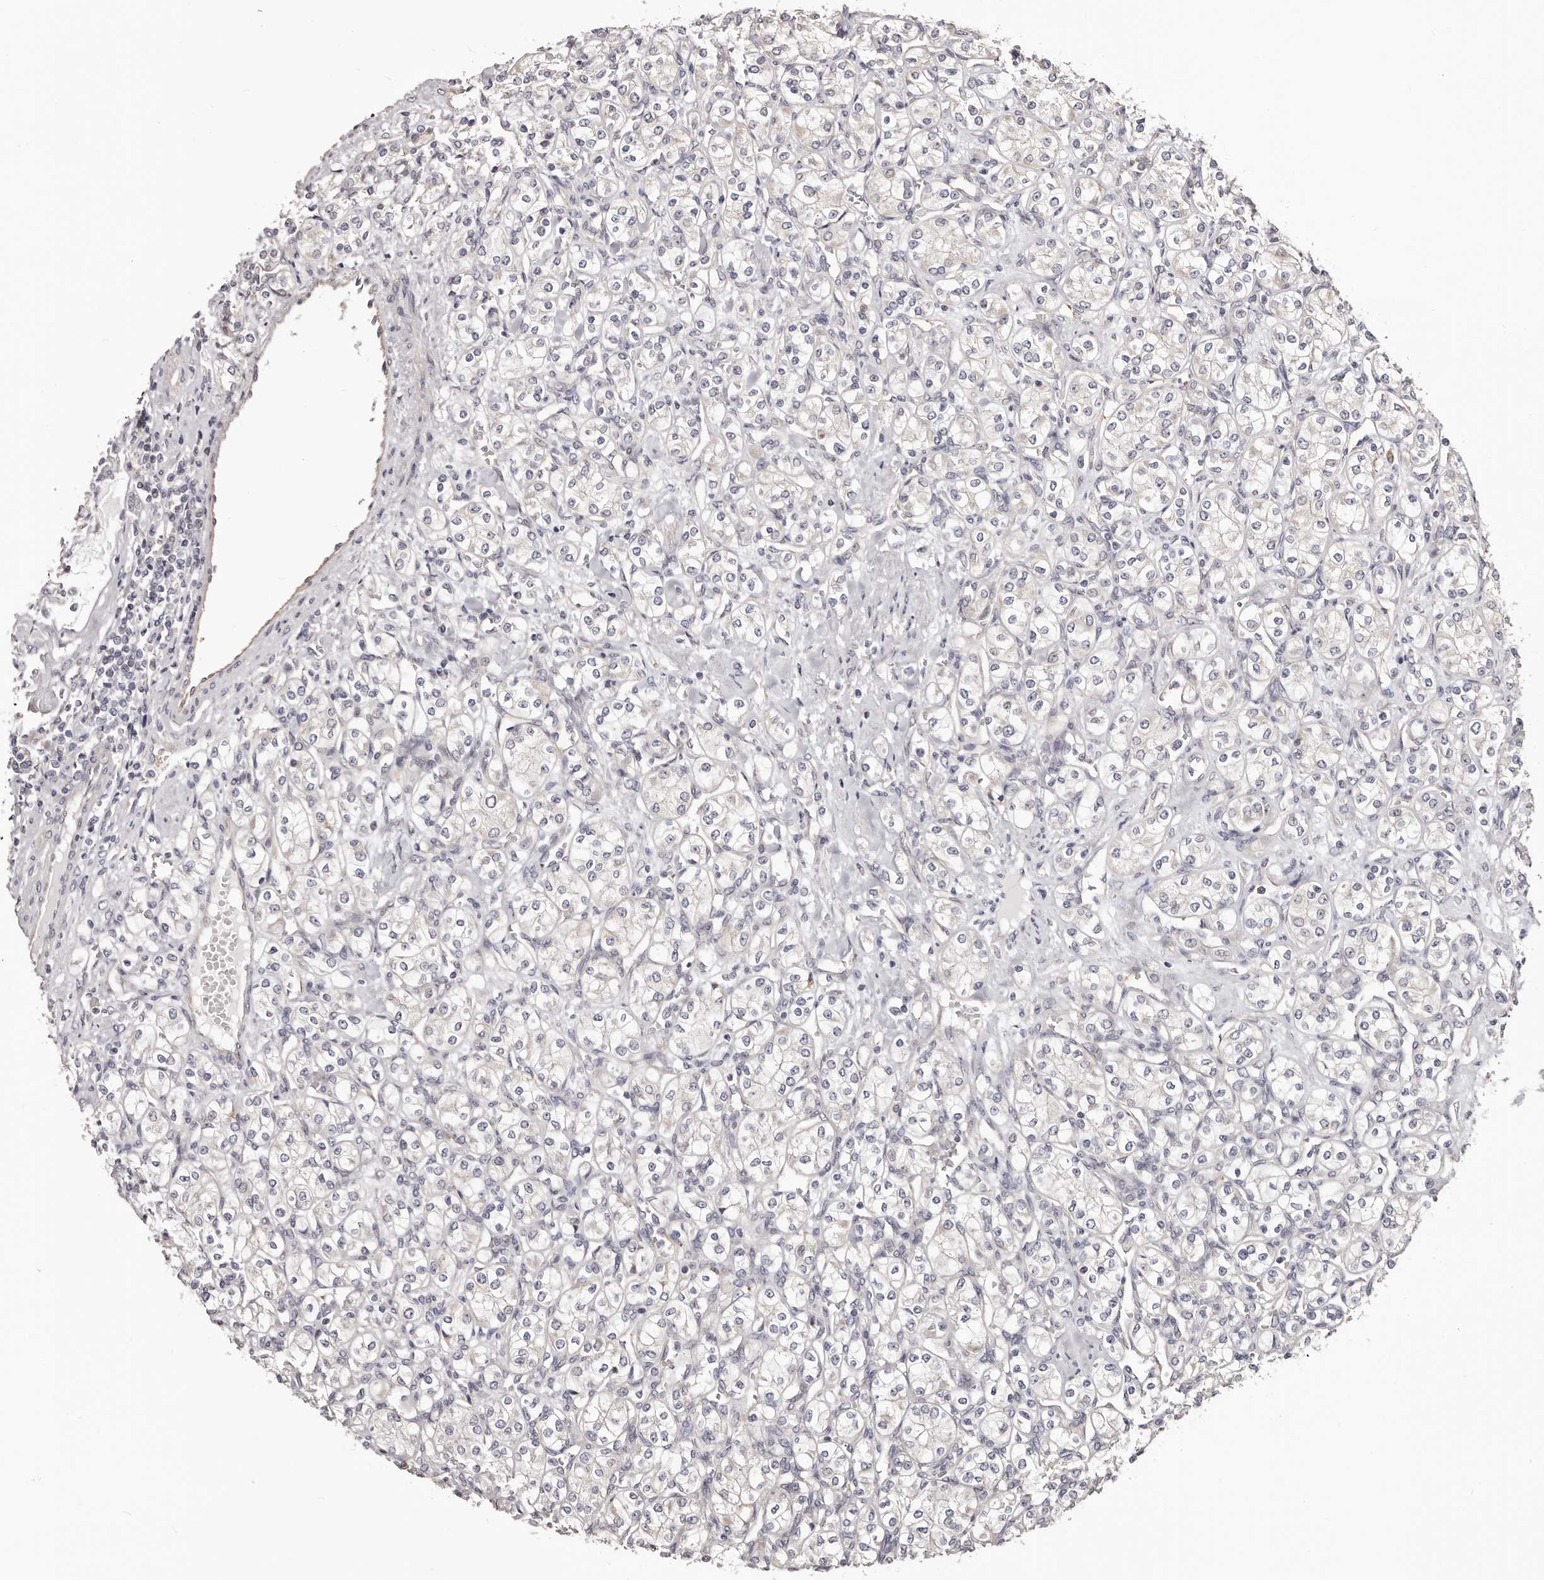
{"staining": {"intensity": "negative", "quantity": "none", "location": "none"}, "tissue": "renal cancer", "cell_type": "Tumor cells", "image_type": "cancer", "snomed": [{"axis": "morphology", "description": "Adenocarcinoma, NOS"}, {"axis": "topography", "description": "Kidney"}], "caption": "Tumor cells show no significant staining in renal adenocarcinoma.", "gene": "NOL12", "patient": {"sex": "male", "age": 77}}